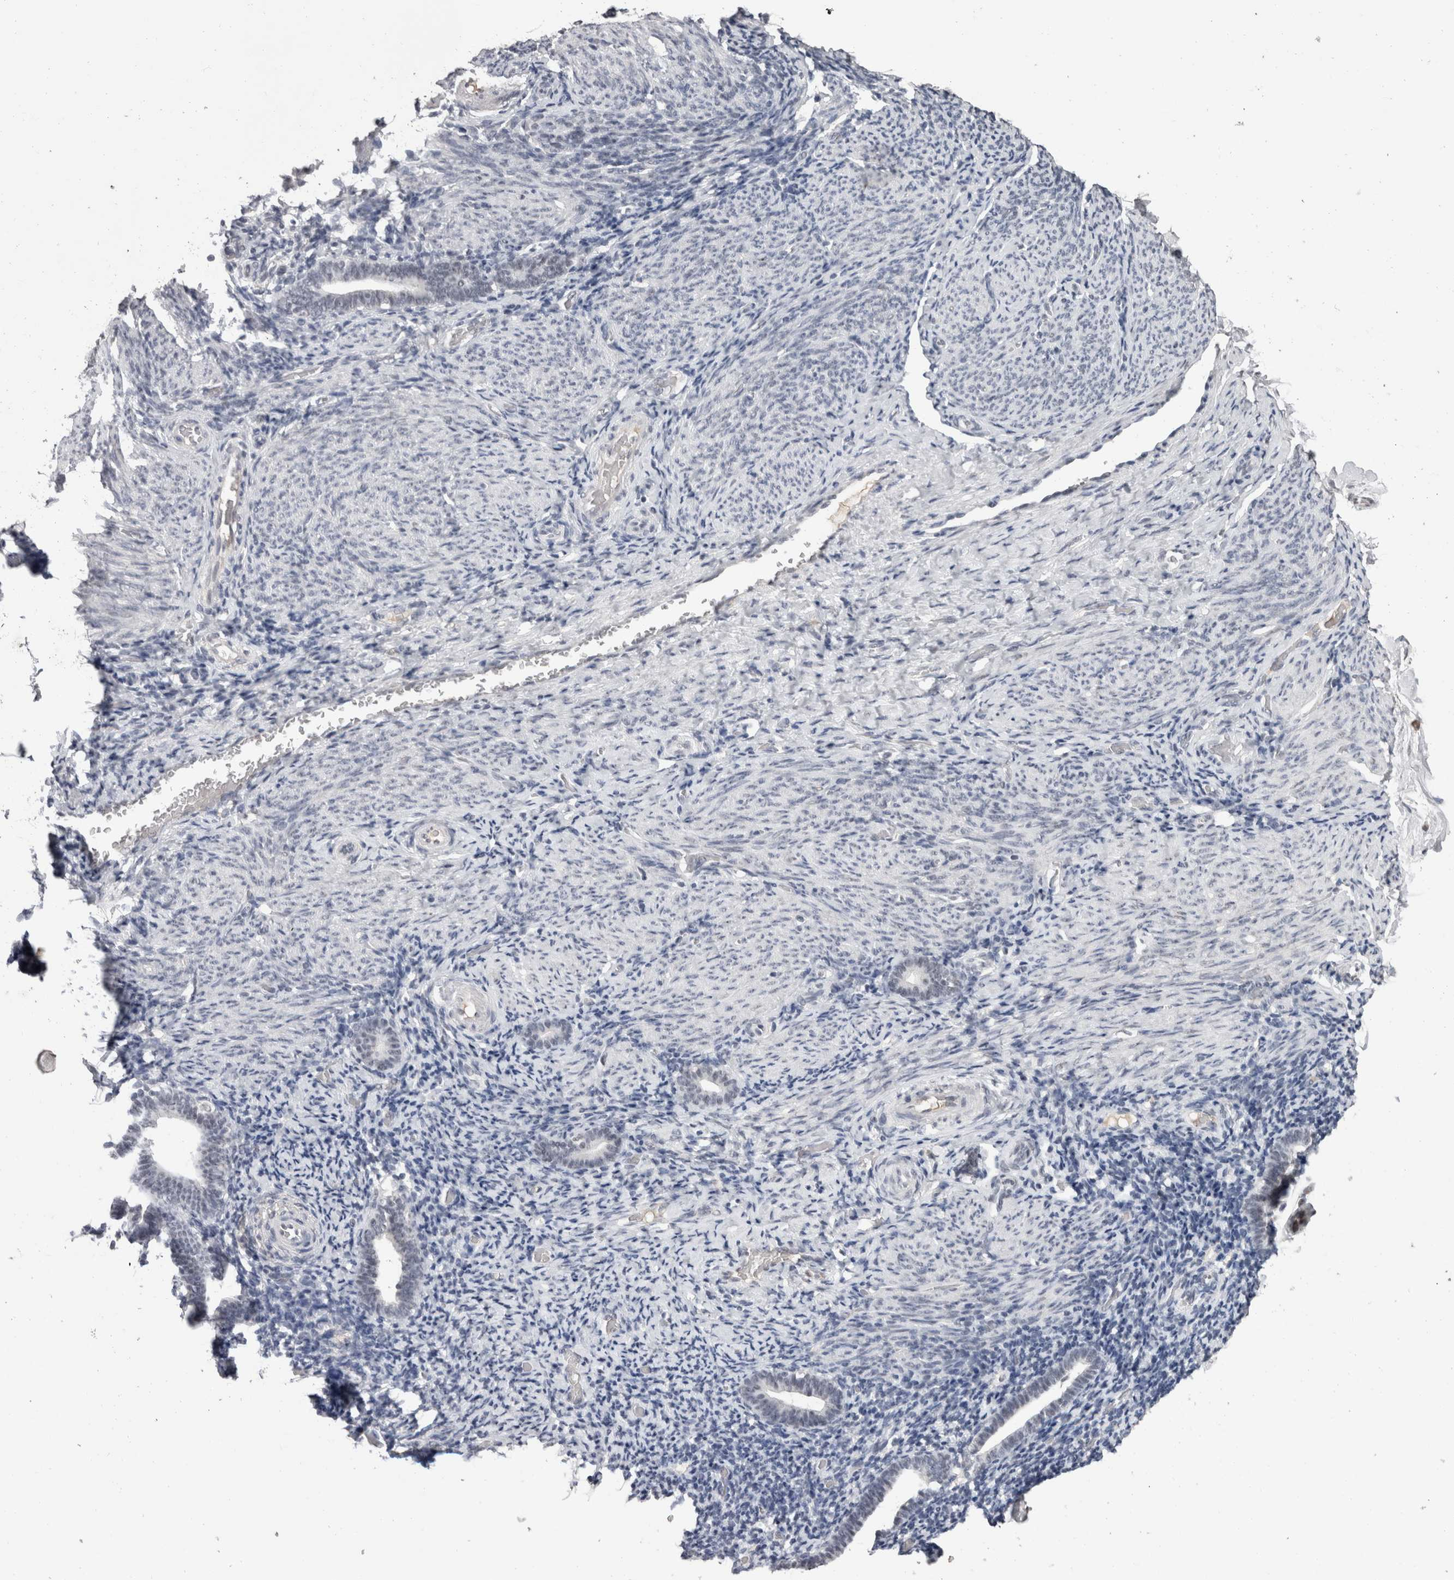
{"staining": {"intensity": "weak", "quantity": ">75%", "location": "nuclear"}, "tissue": "endometrium", "cell_type": "Cells in endometrial stroma", "image_type": "normal", "snomed": [{"axis": "morphology", "description": "Normal tissue, NOS"}, {"axis": "topography", "description": "Endometrium"}], "caption": "Normal endometrium shows weak nuclear expression in about >75% of cells in endometrial stroma, visualized by immunohistochemistry. The protein of interest is stained brown, and the nuclei are stained in blue (DAB IHC with brightfield microscopy, high magnification).", "gene": "DDX17", "patient": {"sex": "female", "age": 51}}